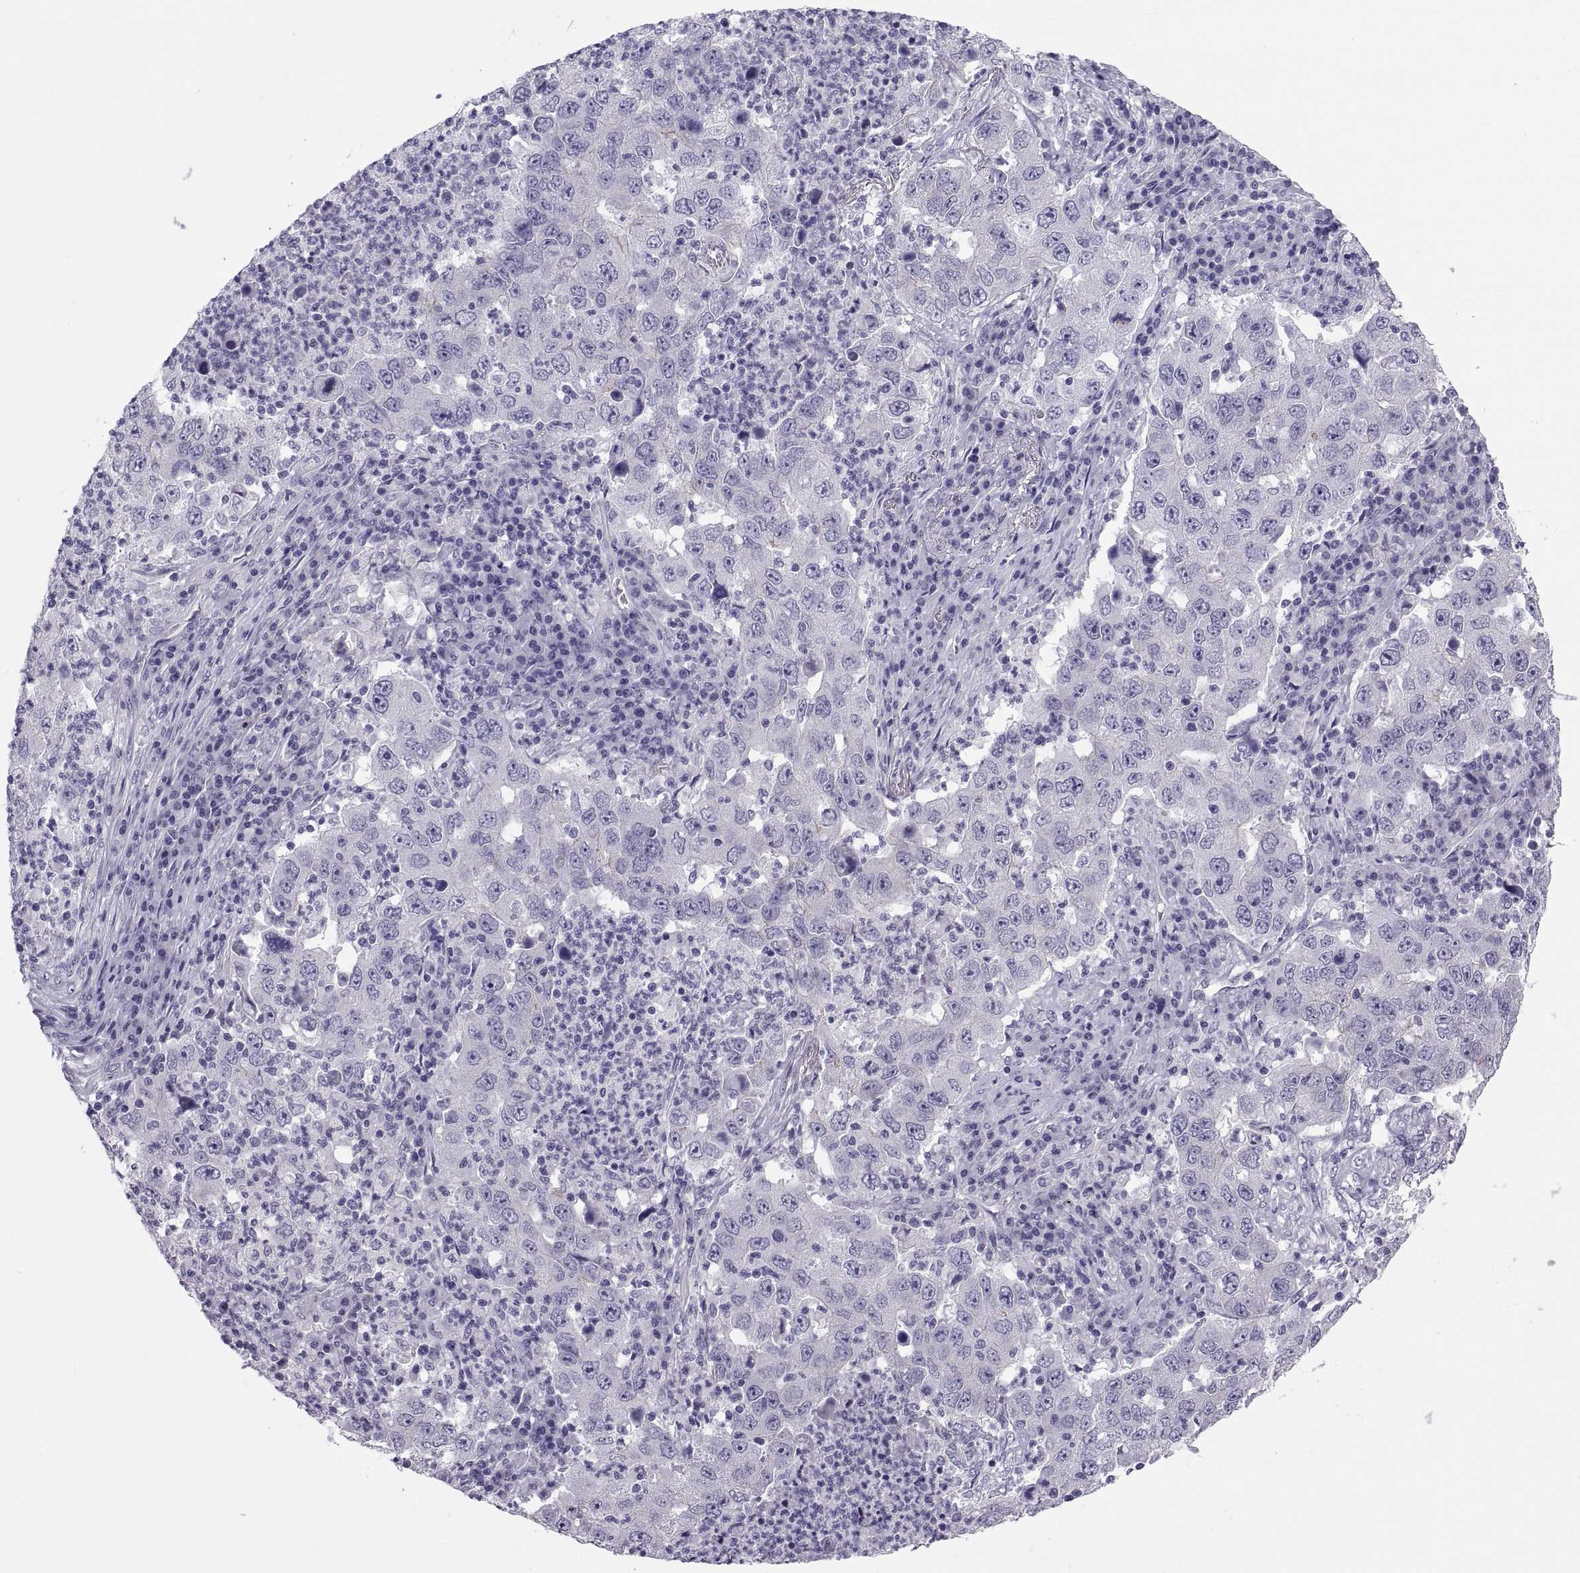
{"staining": {"intensity": "negative", "quantity": "none", "location": "none"}, "tissue": "lung cancer", "cell_type": "Tumor cells", "image_type": "cancer", "snomed": [{"axis": "morphology", "description": "Adenocarcinoma, NOS"}, {"axis": "topography", "description": "Lung"}], "caption": "Immunohistochemistry histopathology image of neoplastic tissue: adenocarcinoma (lung) stained with DAB (3,3'-diaminobenzidine) reveals no significant protein expression in tumor cells.", "gene": "RNASE12", "patient": {"sex": "male", "age": 73}}